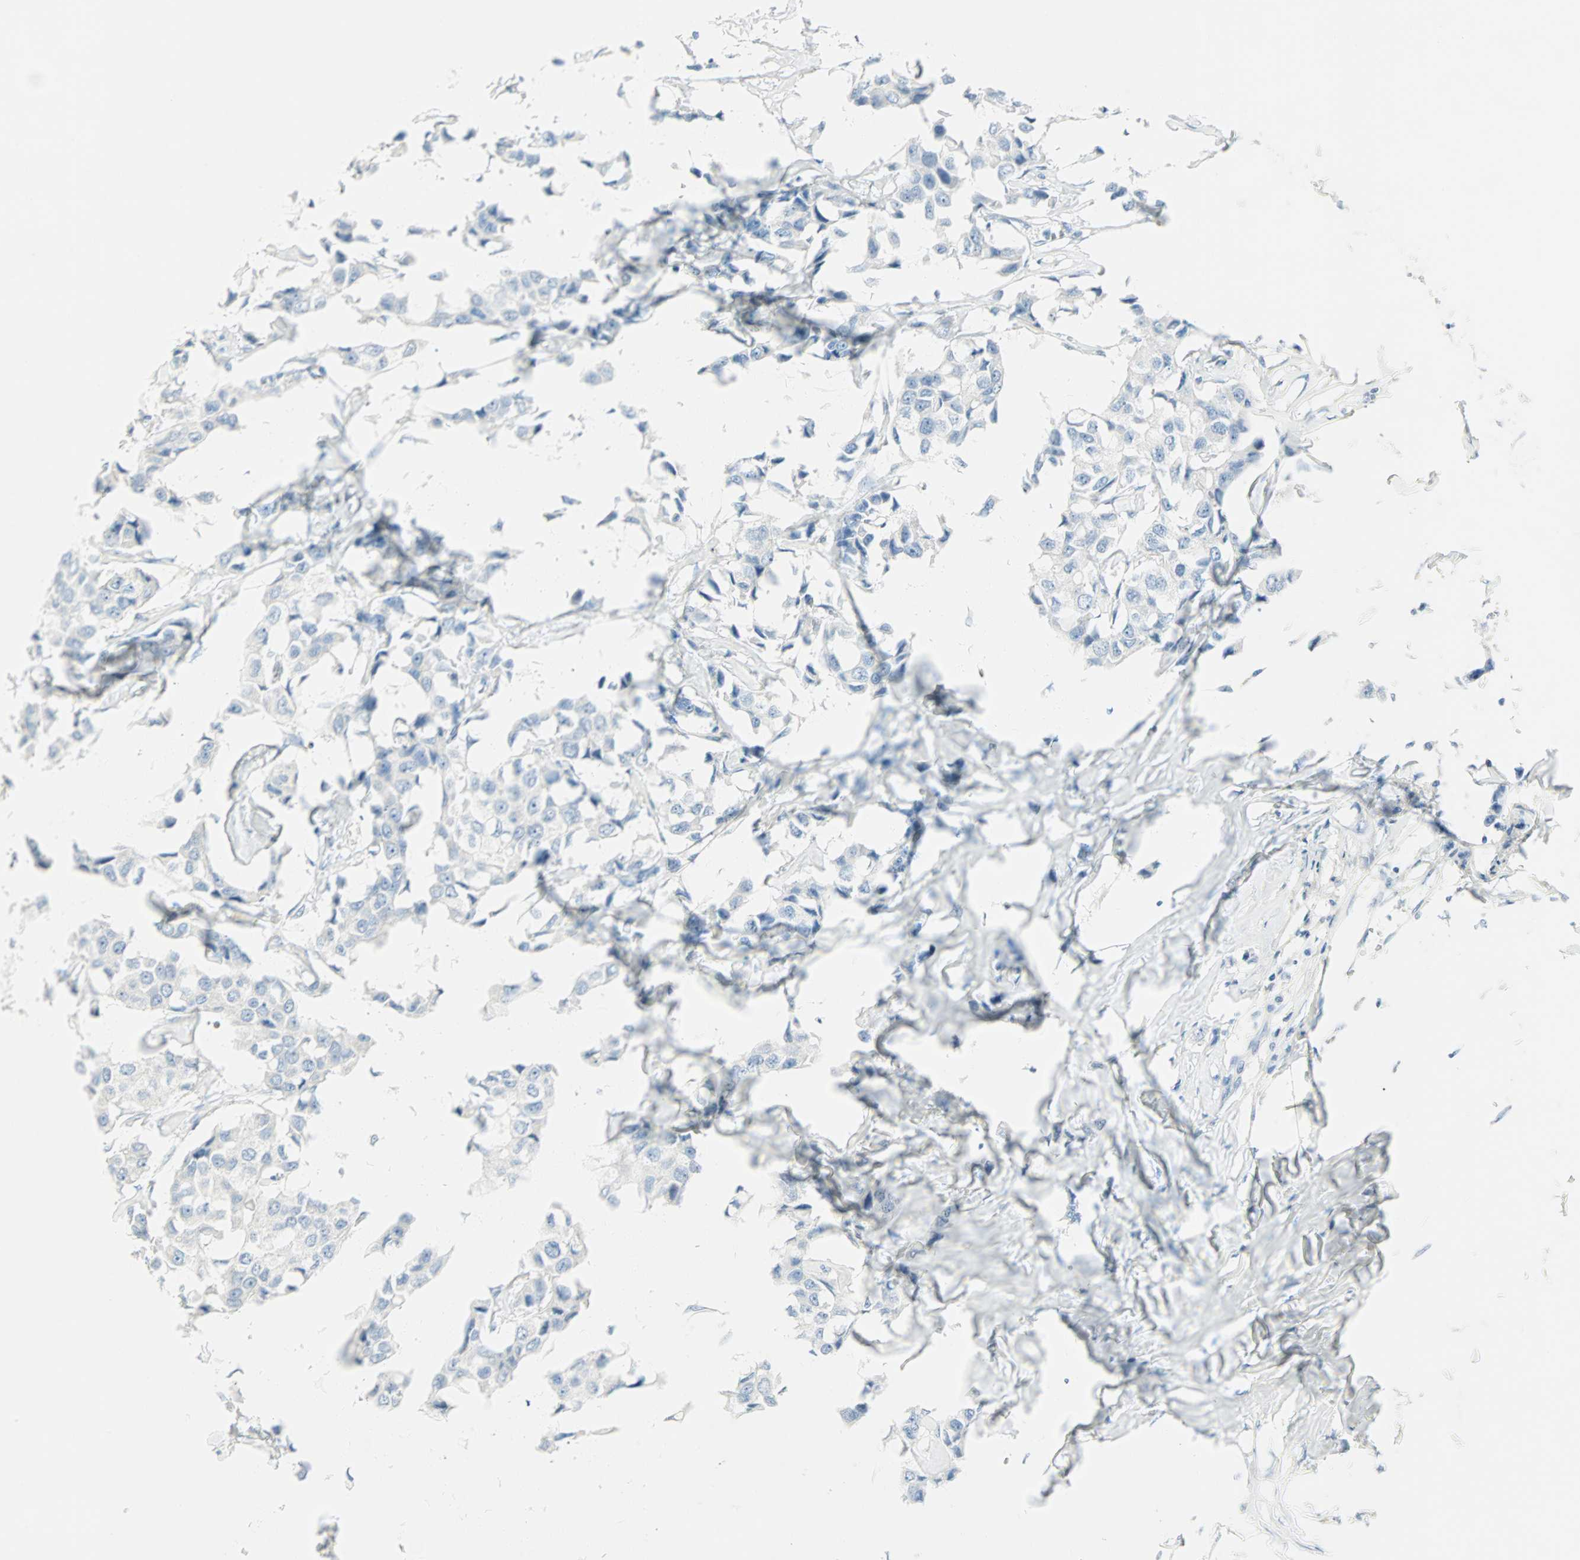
{"staining": {"intensity": "negative", "quantity": "none", "location": "none"}, "tissue": "breast cancer", "cell_type": "Tumor cells", "image_type": "cancer", "snomed": [{"axis": "morphology", "description": "Duct carcinoma"}, {"axis": "topography", "description": "Breast"}], "caption": "Human infiltrating ductal carcinoma (breast) stained for a protein using immunohistochemistry (IHC) demonstrates no positivity in tumor cells.", "gene": "SULT1C2", "patient": {"sex": "female", "age": 80}}